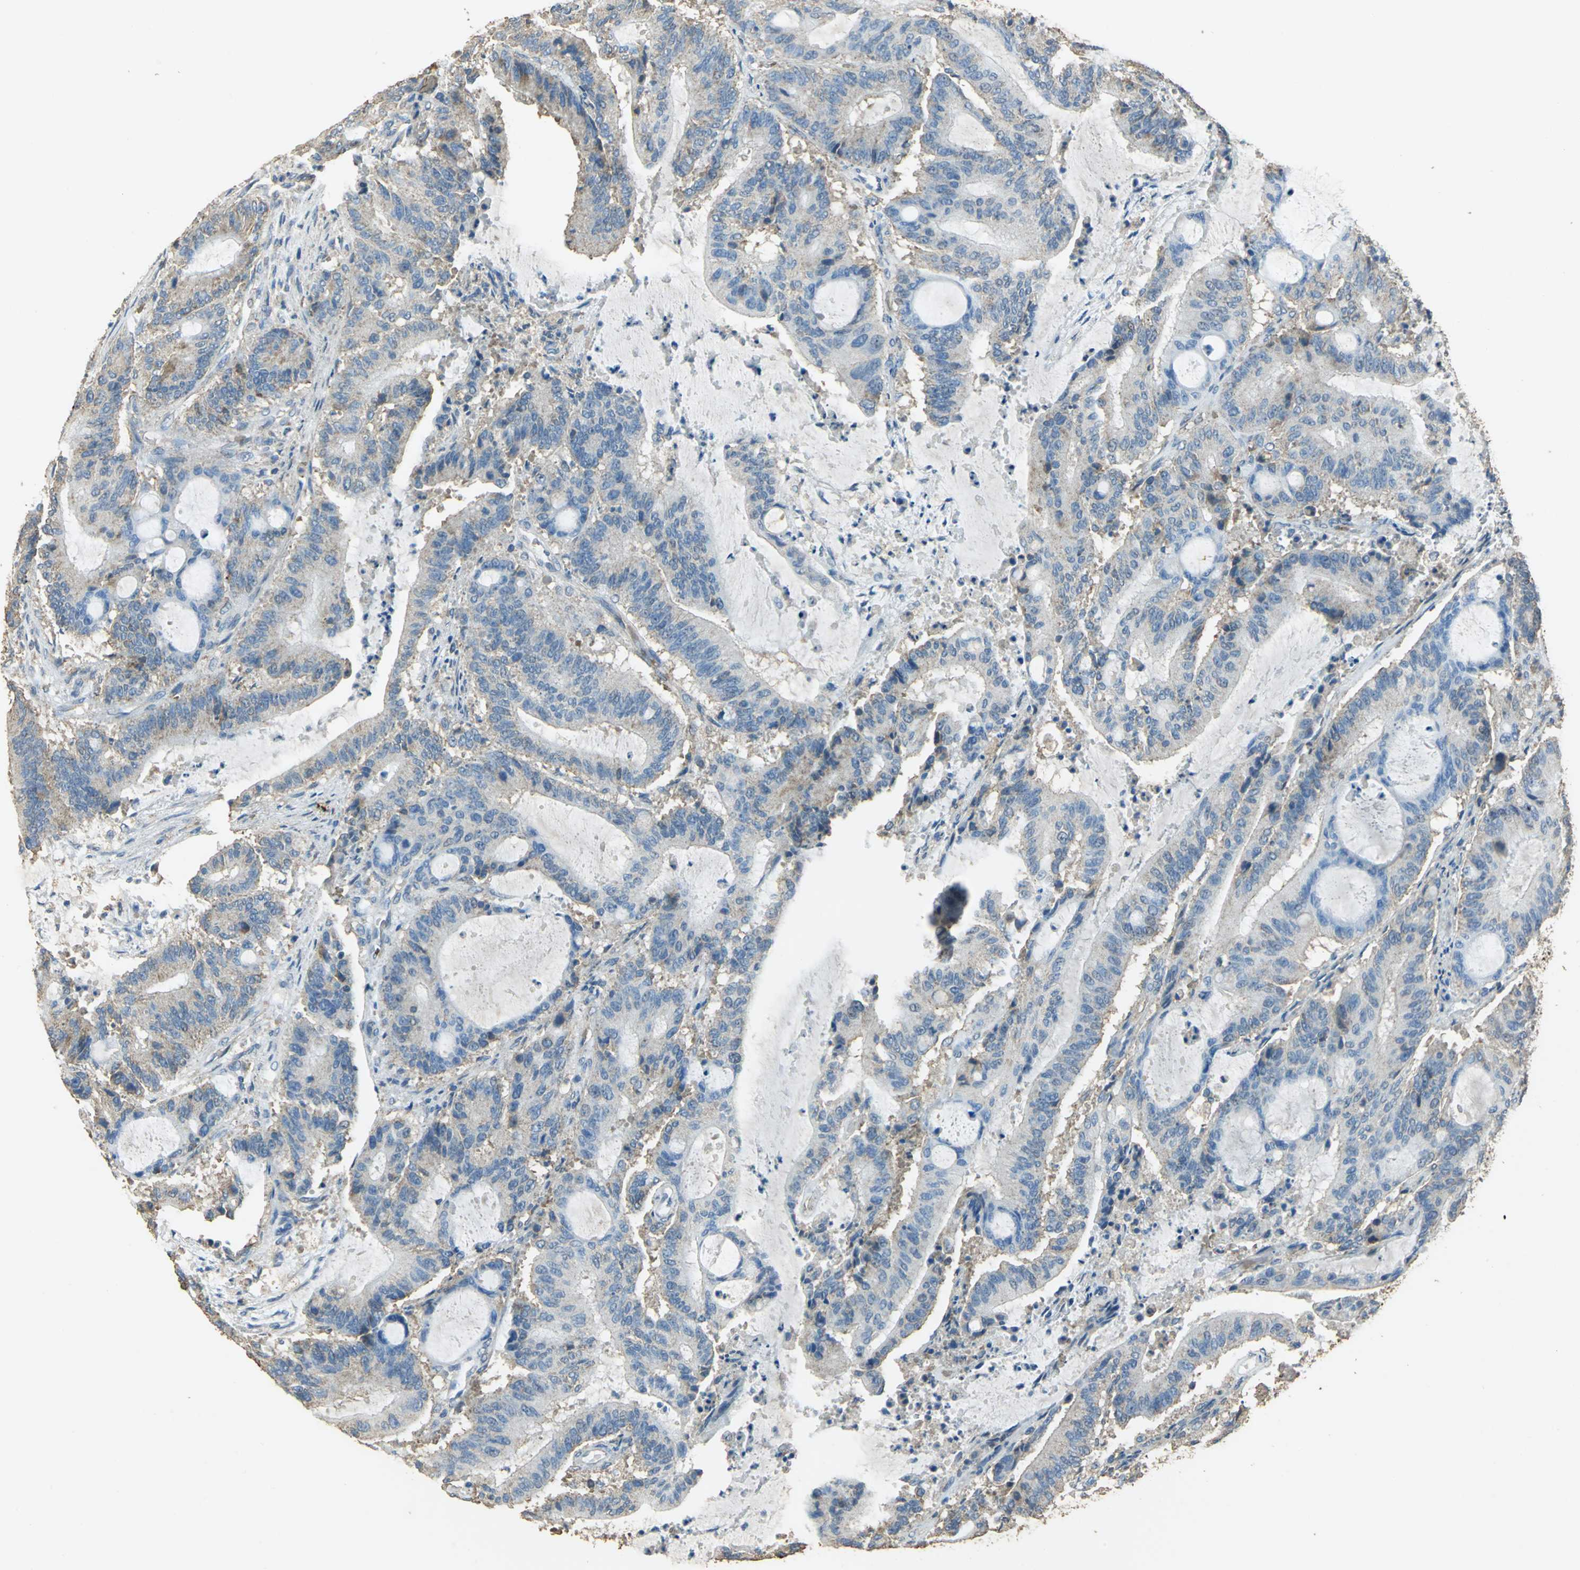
{"staining": {"intensity": "weak", "quantity": "25%-75%", "location": "cytoplasmic/membranous"}, "tissue": "liver cancer", "cell_type": "Tumor cells", "image_type": "cancer", "snomed": [{"axis": "morphology", "description": "Cholangiocarcinoma"}, {"axis": "topography", "description": "Liver"}], "caption": "Immunohistochemistry of human liver cancer (cholangiocarcinoma) reveals low levels of weak cytoplasmic/membranous positivity in approximately 25%-75% of tumor cells. The staining is performed using DAB brown chromogen to label protein expression. The nuclei are counter-stained blue using hematoxylin.", "gene": "TRAPPC2", "patient": {"sex": "female", "age": 73}}